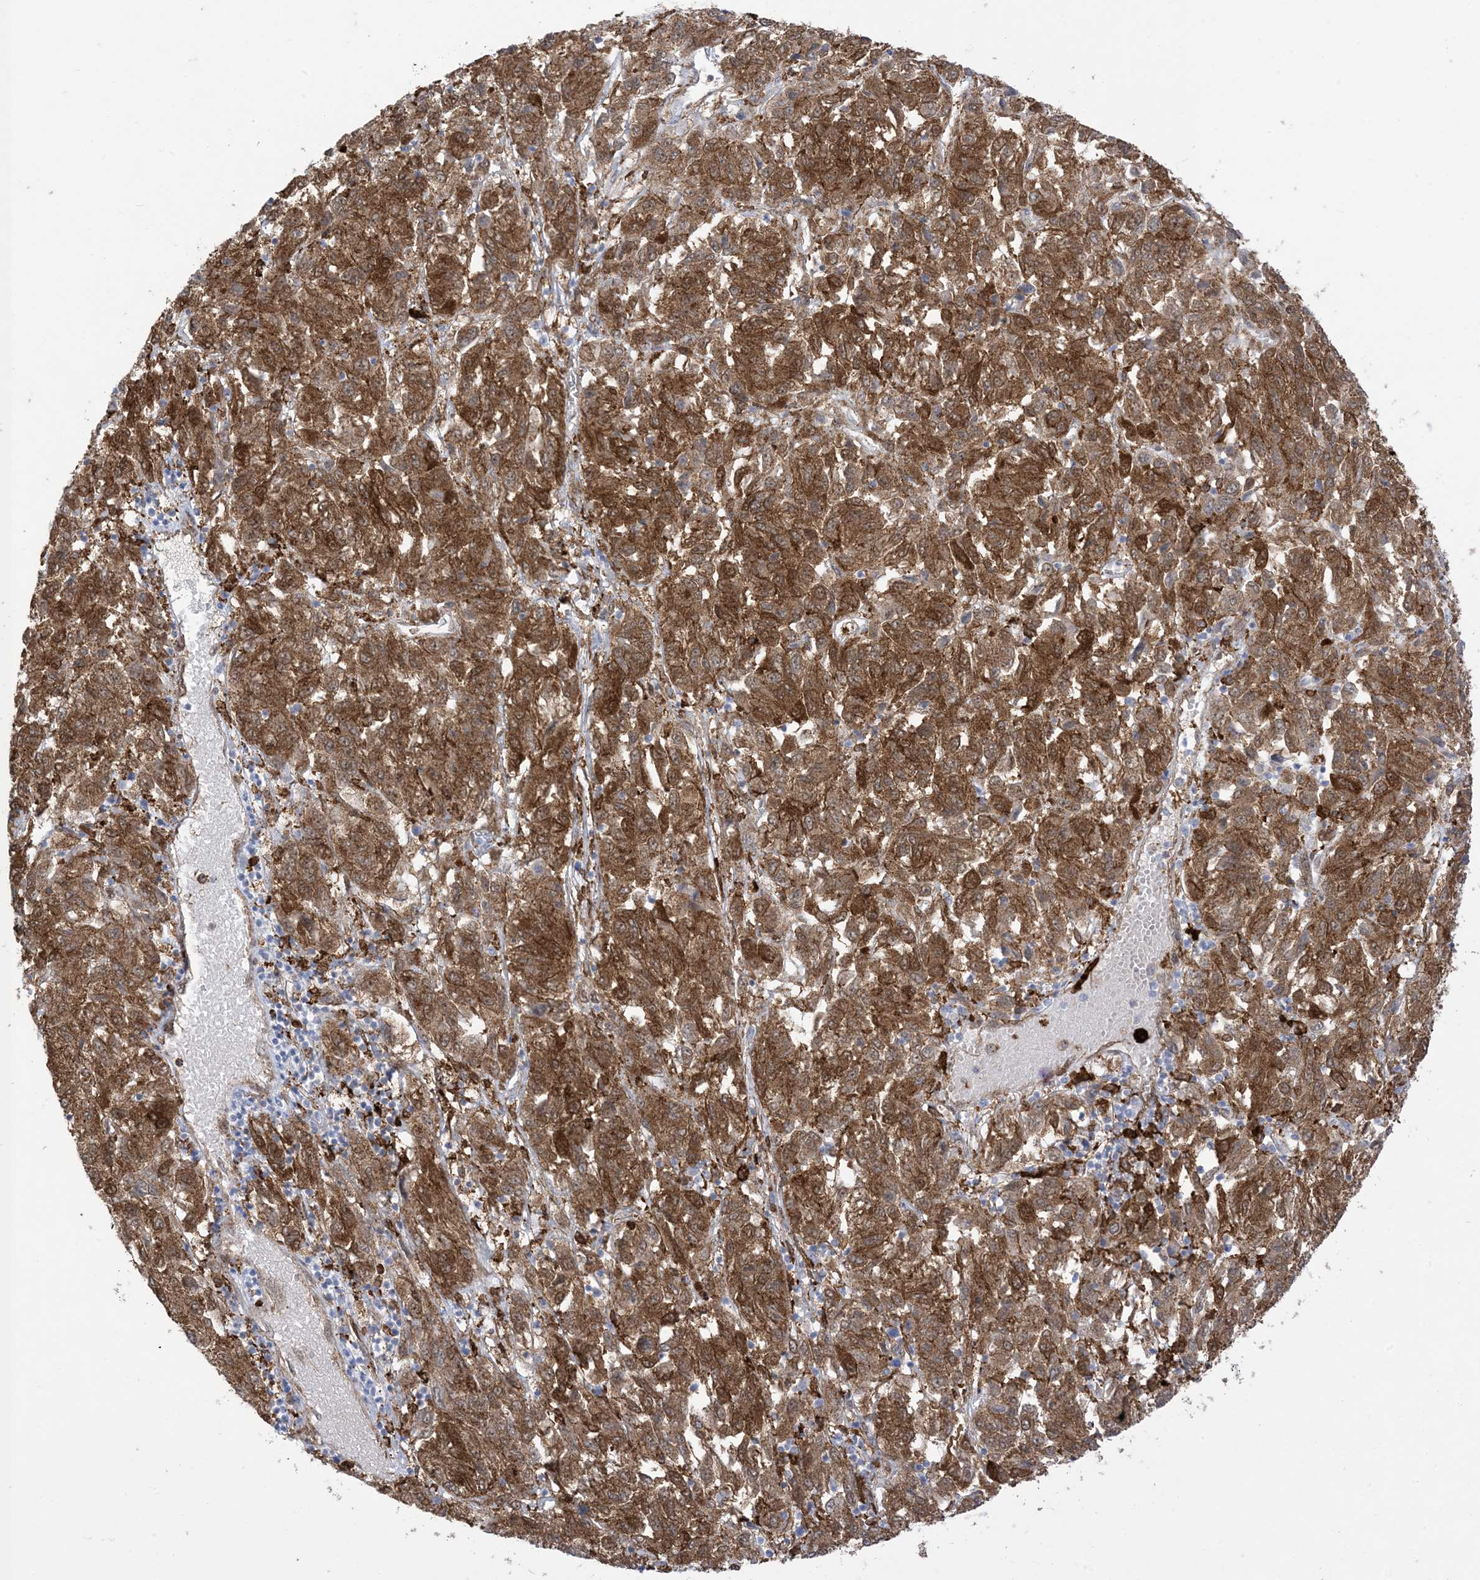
{"staining": {"intensity": "moderate", "quantity": ">75%", "location": "cytoplasmic/membranous"}, "tissue": "melanoma", "cell_type": "Tumor cells", "image_type": "cancer", "snomed": [{"axis": "morphology", "description": "Malignant melanoma, Metastatic site"}, {"axis": "topography", "description": "Lung"}], "caption": "Melanoma stained with IHC exhibits moderate cytoplasmic/membranous positivity in approximately >75% of tumor cells.", "gene": "GSN", "patient": {"sex": "male", "age": 64}}